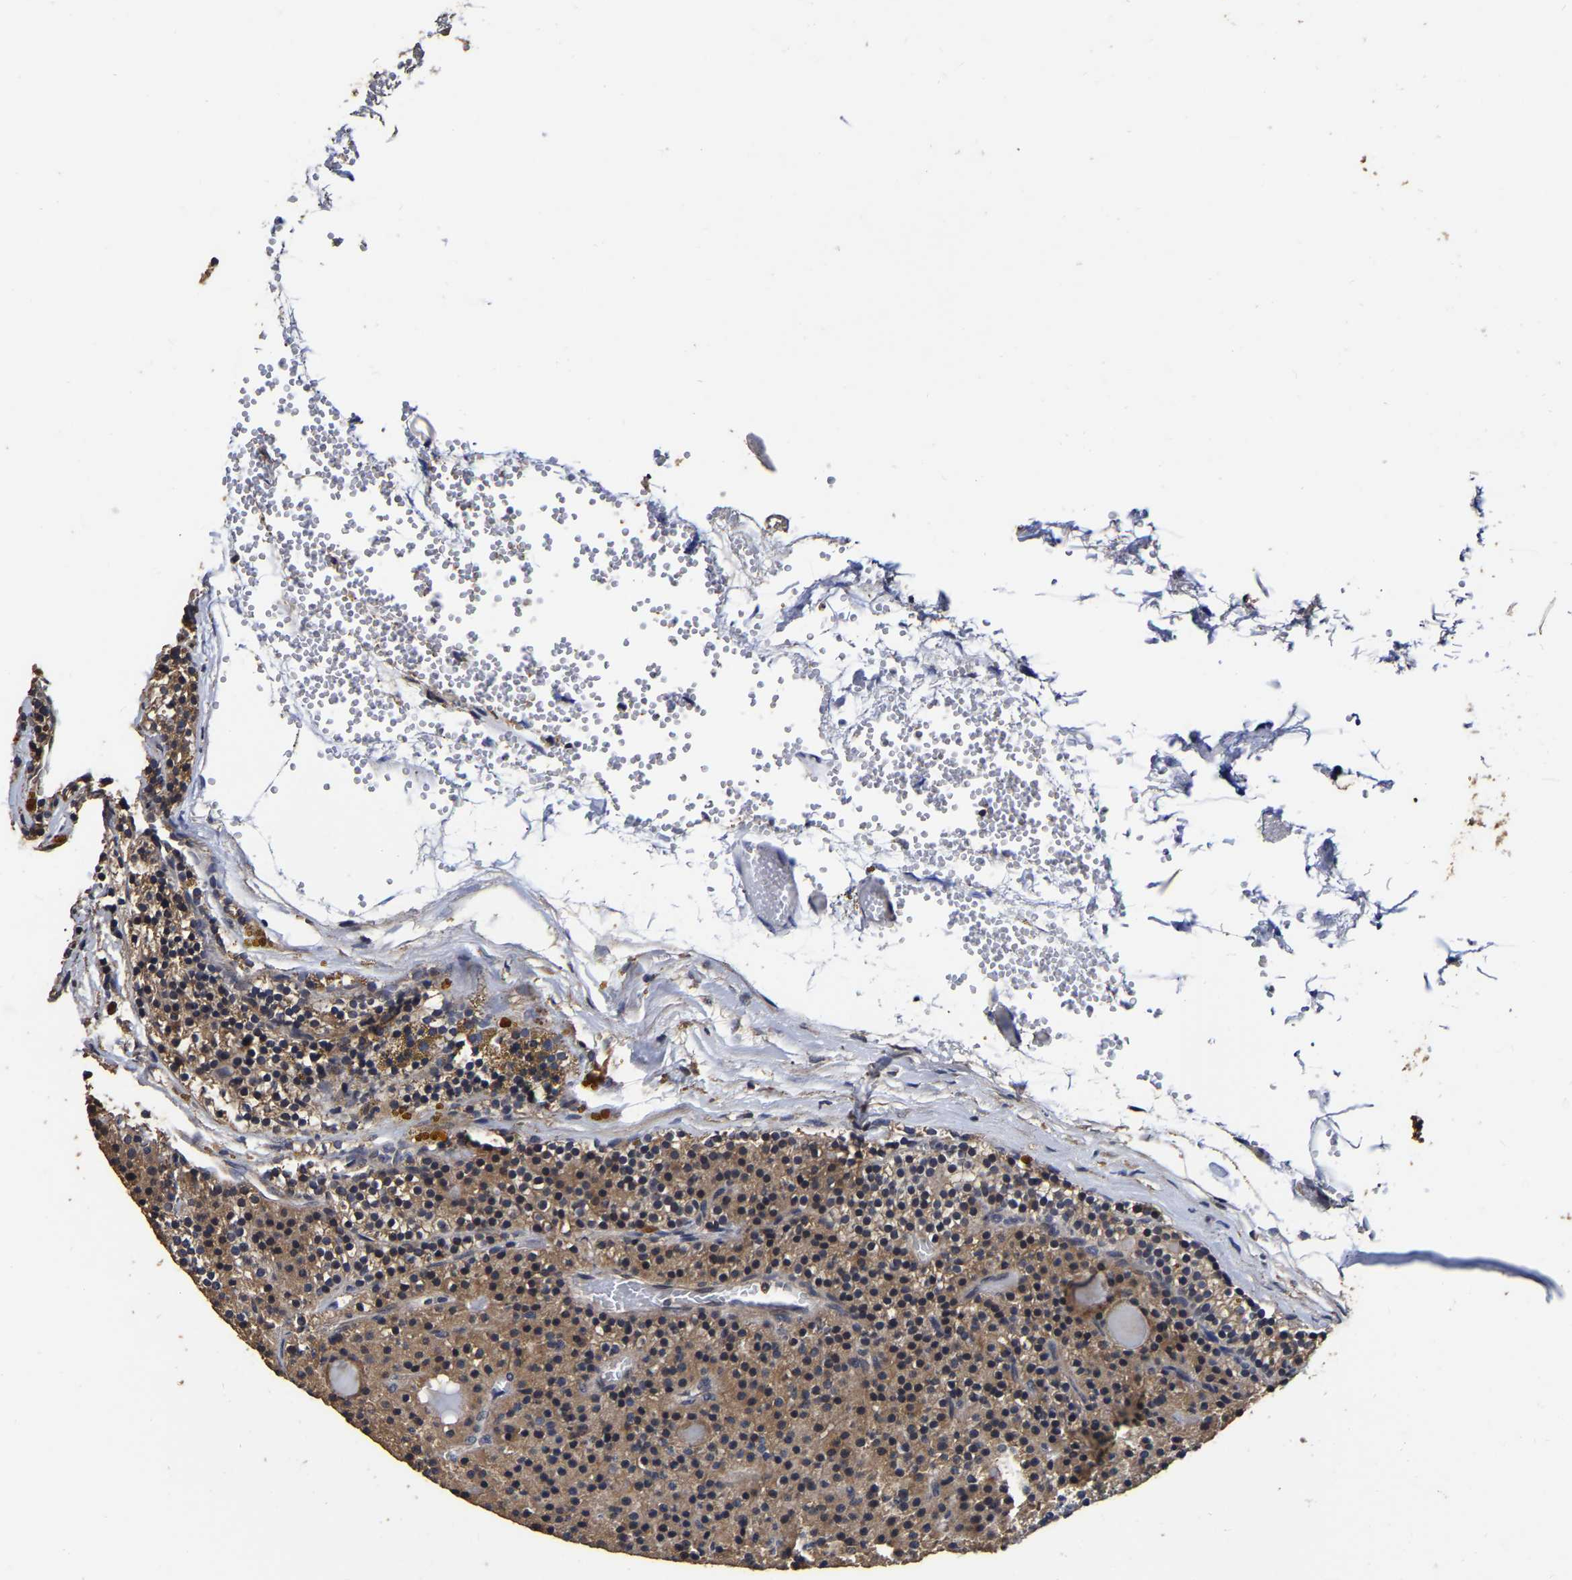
{"staining": {"intensity": "moderate", "quantity": ">75%", "location": "cytoplasmic/membranous"}, "tissue": "parathyroid gland", "cell_type": "Glandular cells", "image_type": "normal", "snomed": [{"axis": "morphology", "description": "Normal tissue, NOS"}, {"axis": "morphology", "description": "Adenoma, NOS"}, {"axis": "topography", "description": "Parathyroid gland"}], "caption": "High-power microscopy captured an IHC photomicrograph of normal parathyroid gland, revealing moderate cytoplasmic/membranous positivity in about >75% of glandular cells.", "gene": "STK32C", "patient": {"sex": "male", "age": 75}}